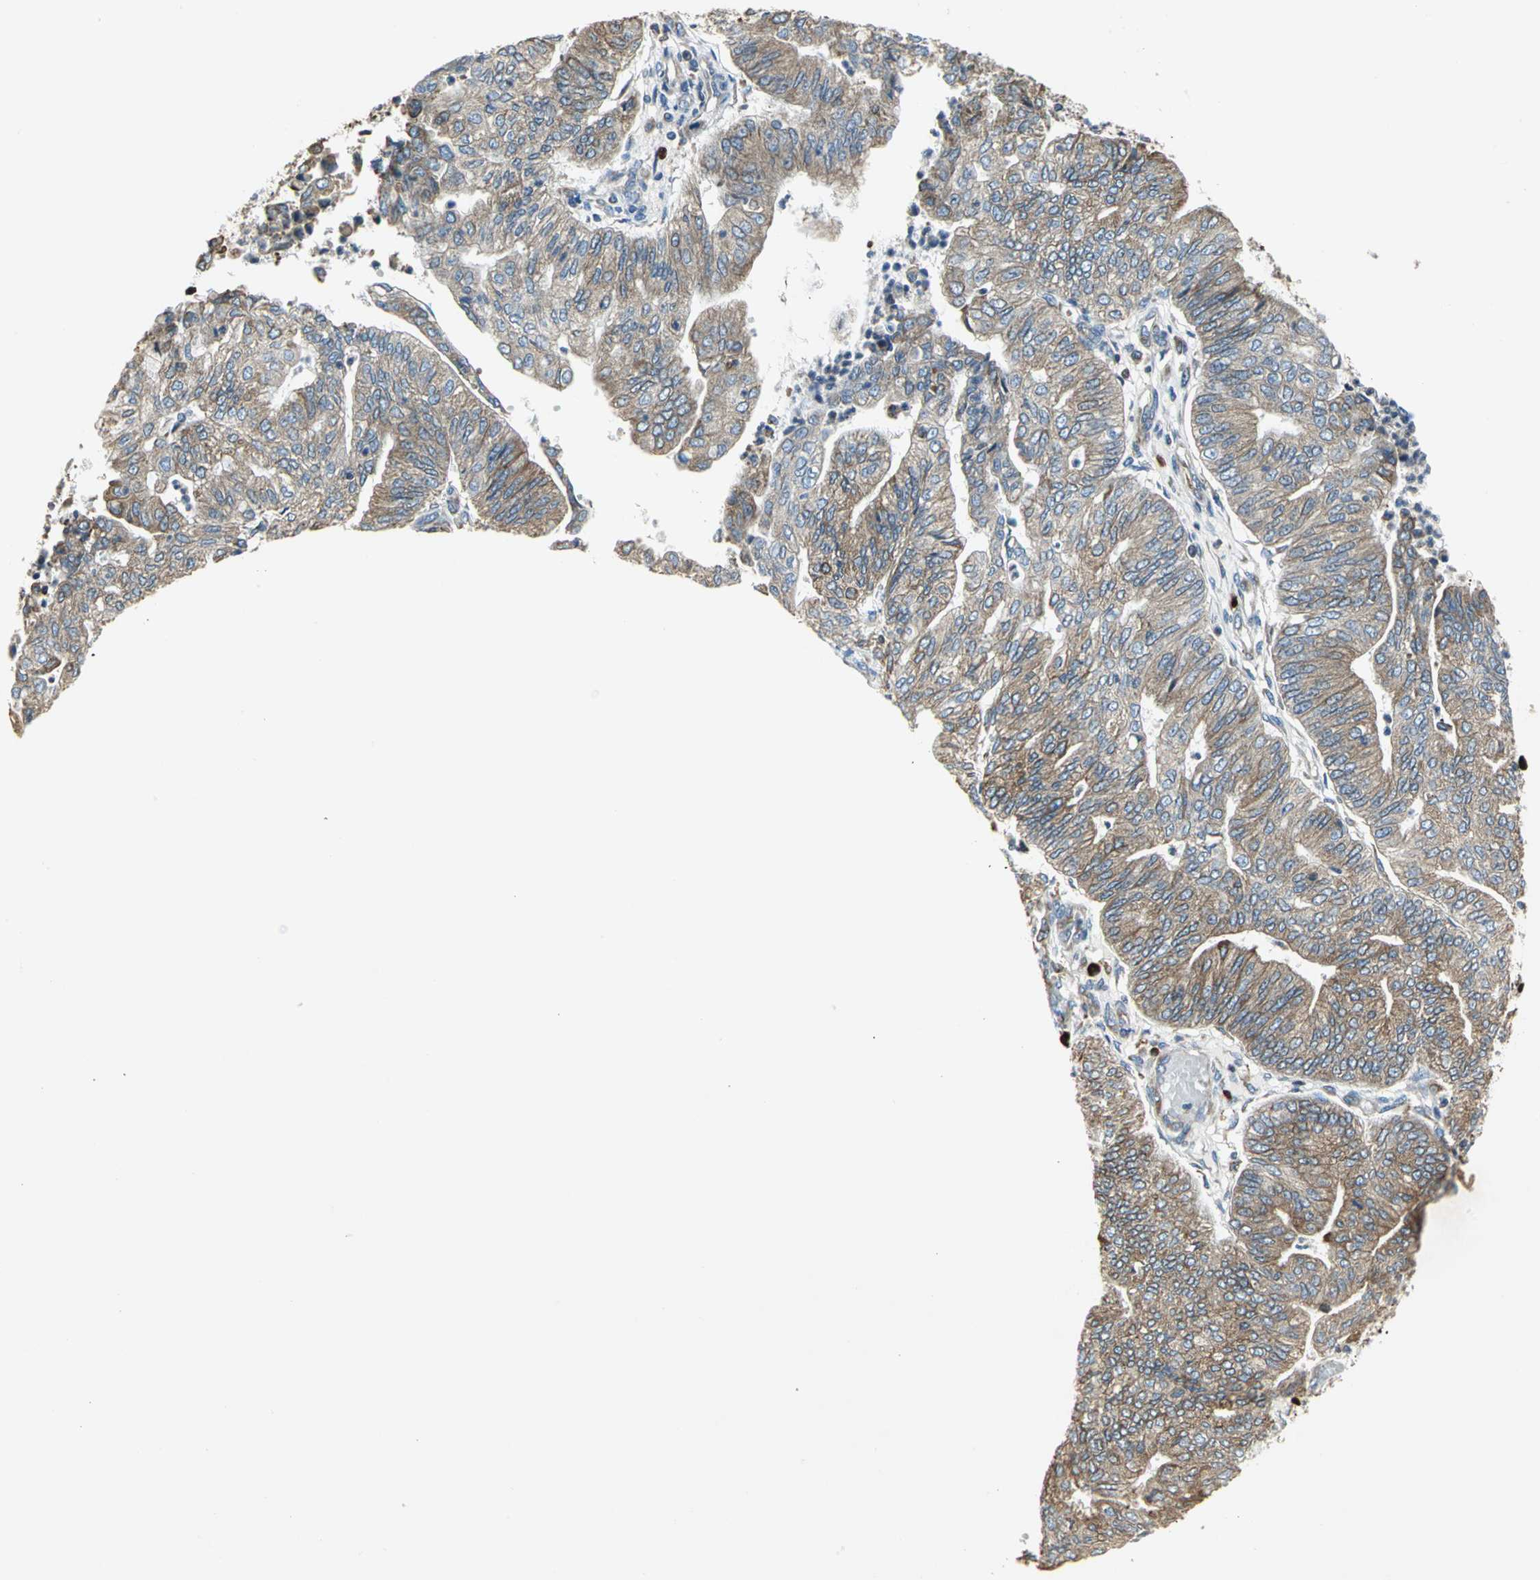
{"staining": {"intensity": "moderate", "quantity": ">75%", "location": "cytoplasmic/membranous"}, "tissue": "endometrial cancer", "cell_type": "Tumor cells", "image_type": "cancer", "snomed": [{"axis": "morphology", "description": "Adenocarcinoma, NOS"}, {"axis": "topography", "description": "Endometrium"}], "caption": "Endometrial cancer (adenocarcinoma) stained with immunohistochemistry (IHC) reveals moderate cytoplasmic/membranous staining in about >75% of tumor cells.", "gene": "SDF2L1", "patient": {"sex": "female", "age": 59}}